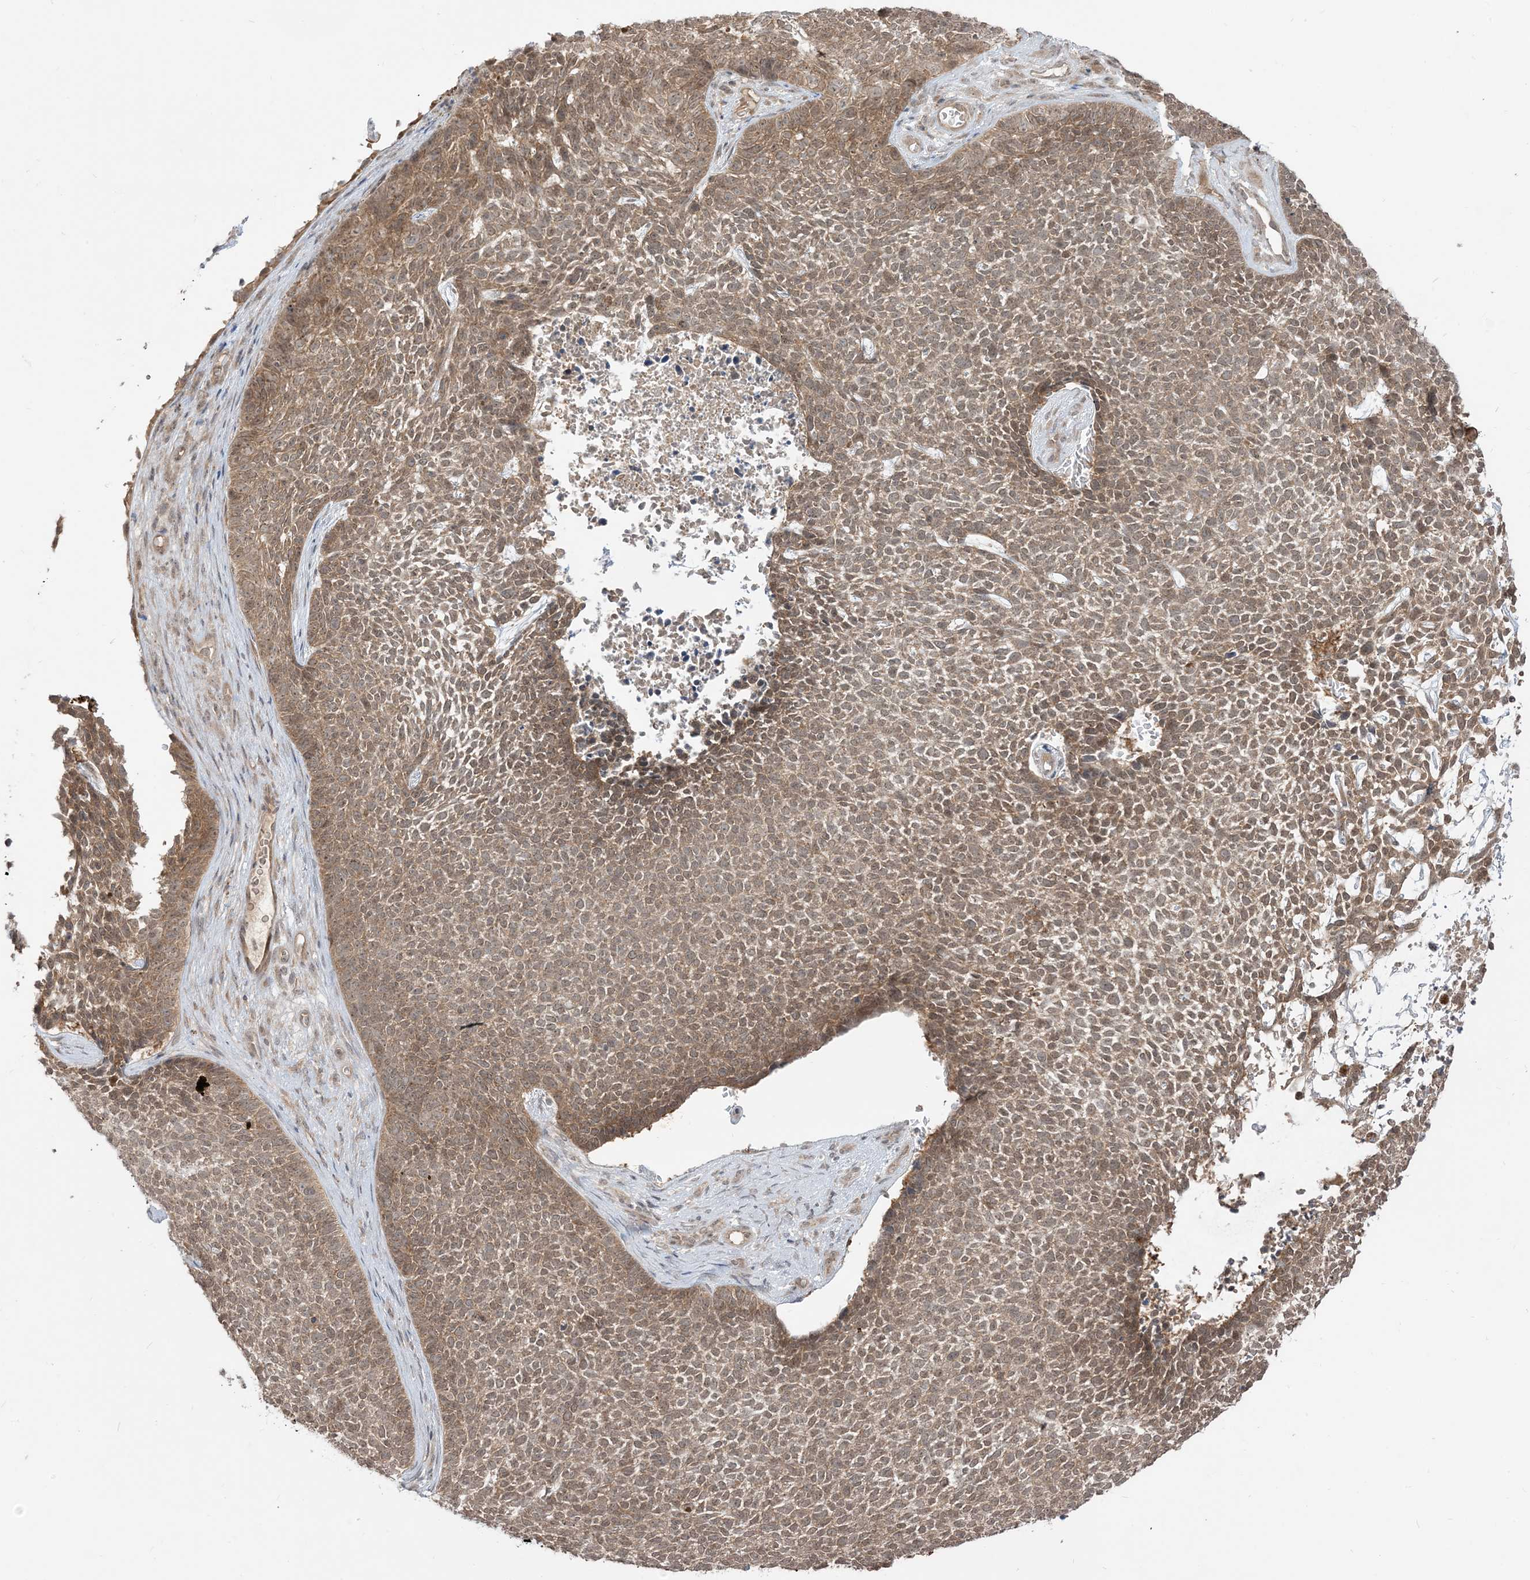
{"staining": {"intensity": "weak", "quantity": ">75%", "location": "cytoplasmic/membranous,nuclear"}, "tissue": "skin cancer", "cell_type": "Tumor cells", "image_type": "cancer", "snomed": [{"axis": "morphology", "description": "Basal cell carcinoma"}, {"axis": "topography", "description": "Skin"}], "caption": "Skin basal cell carcinoma stained with a brown dye shows weak cytoplasmic/membranous and nuclear positive expression in about >75% of tumor cells.", "gene": "TBCC", "patient": {"sex": "female", "age": 84}}